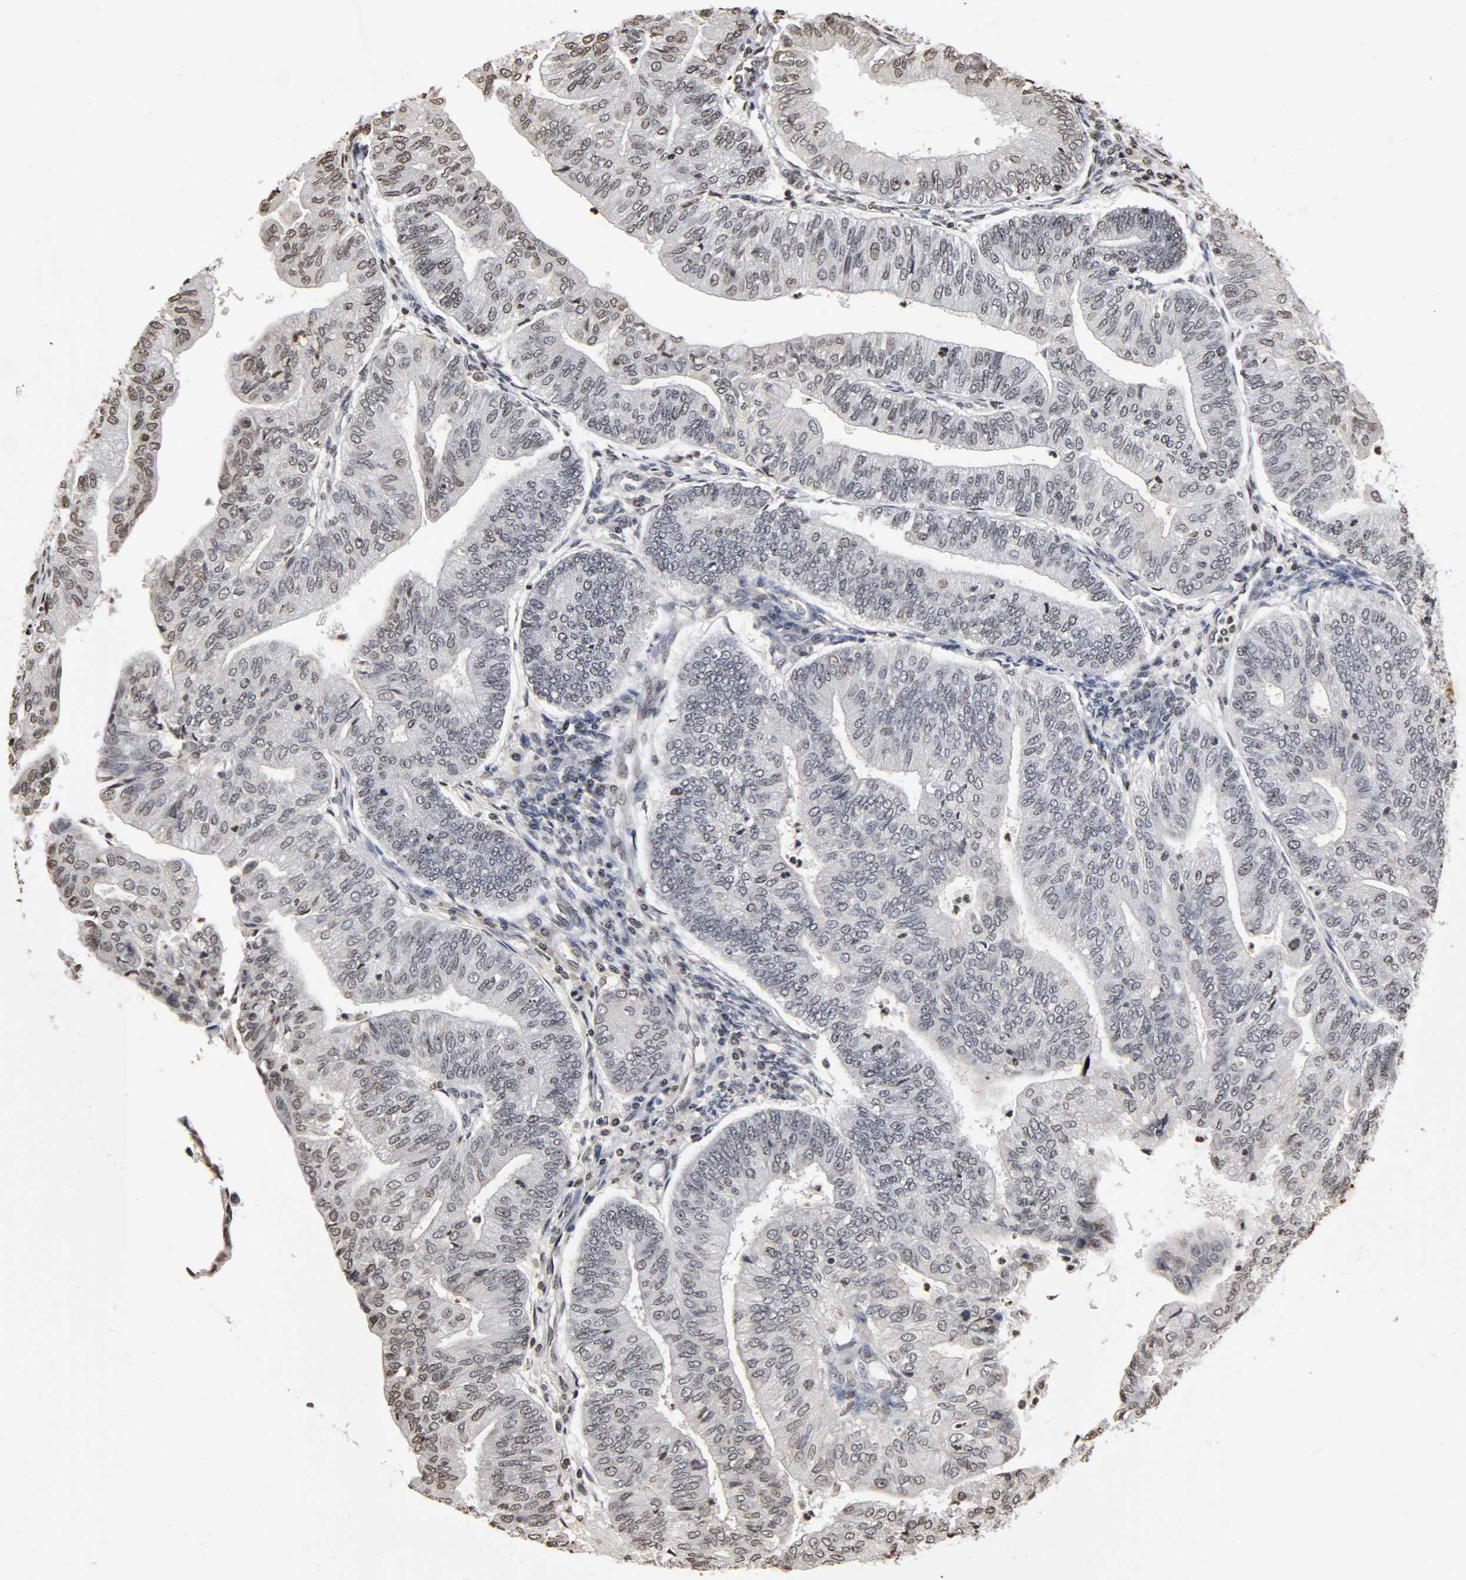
{"staining": {"intensity": "weak", "quantity": "<25%", "location": "nuclear"}, "tissue": "endometrial cancer", "cell_type": "Tumor cells", "image_type": "cancer", "snomed": [{"axis": "morphology", "description": "Adenocarcinoma, NOS"}, {"axis": "topography", "description": "Endometrium"}], "caption": "Human endometrial adenocarcinoma stained for a protein using immunohistochemistry shows no positivity in tumor cells.", "gene": "ERCC2", "patient": {"sex": "female", "age": 59}}